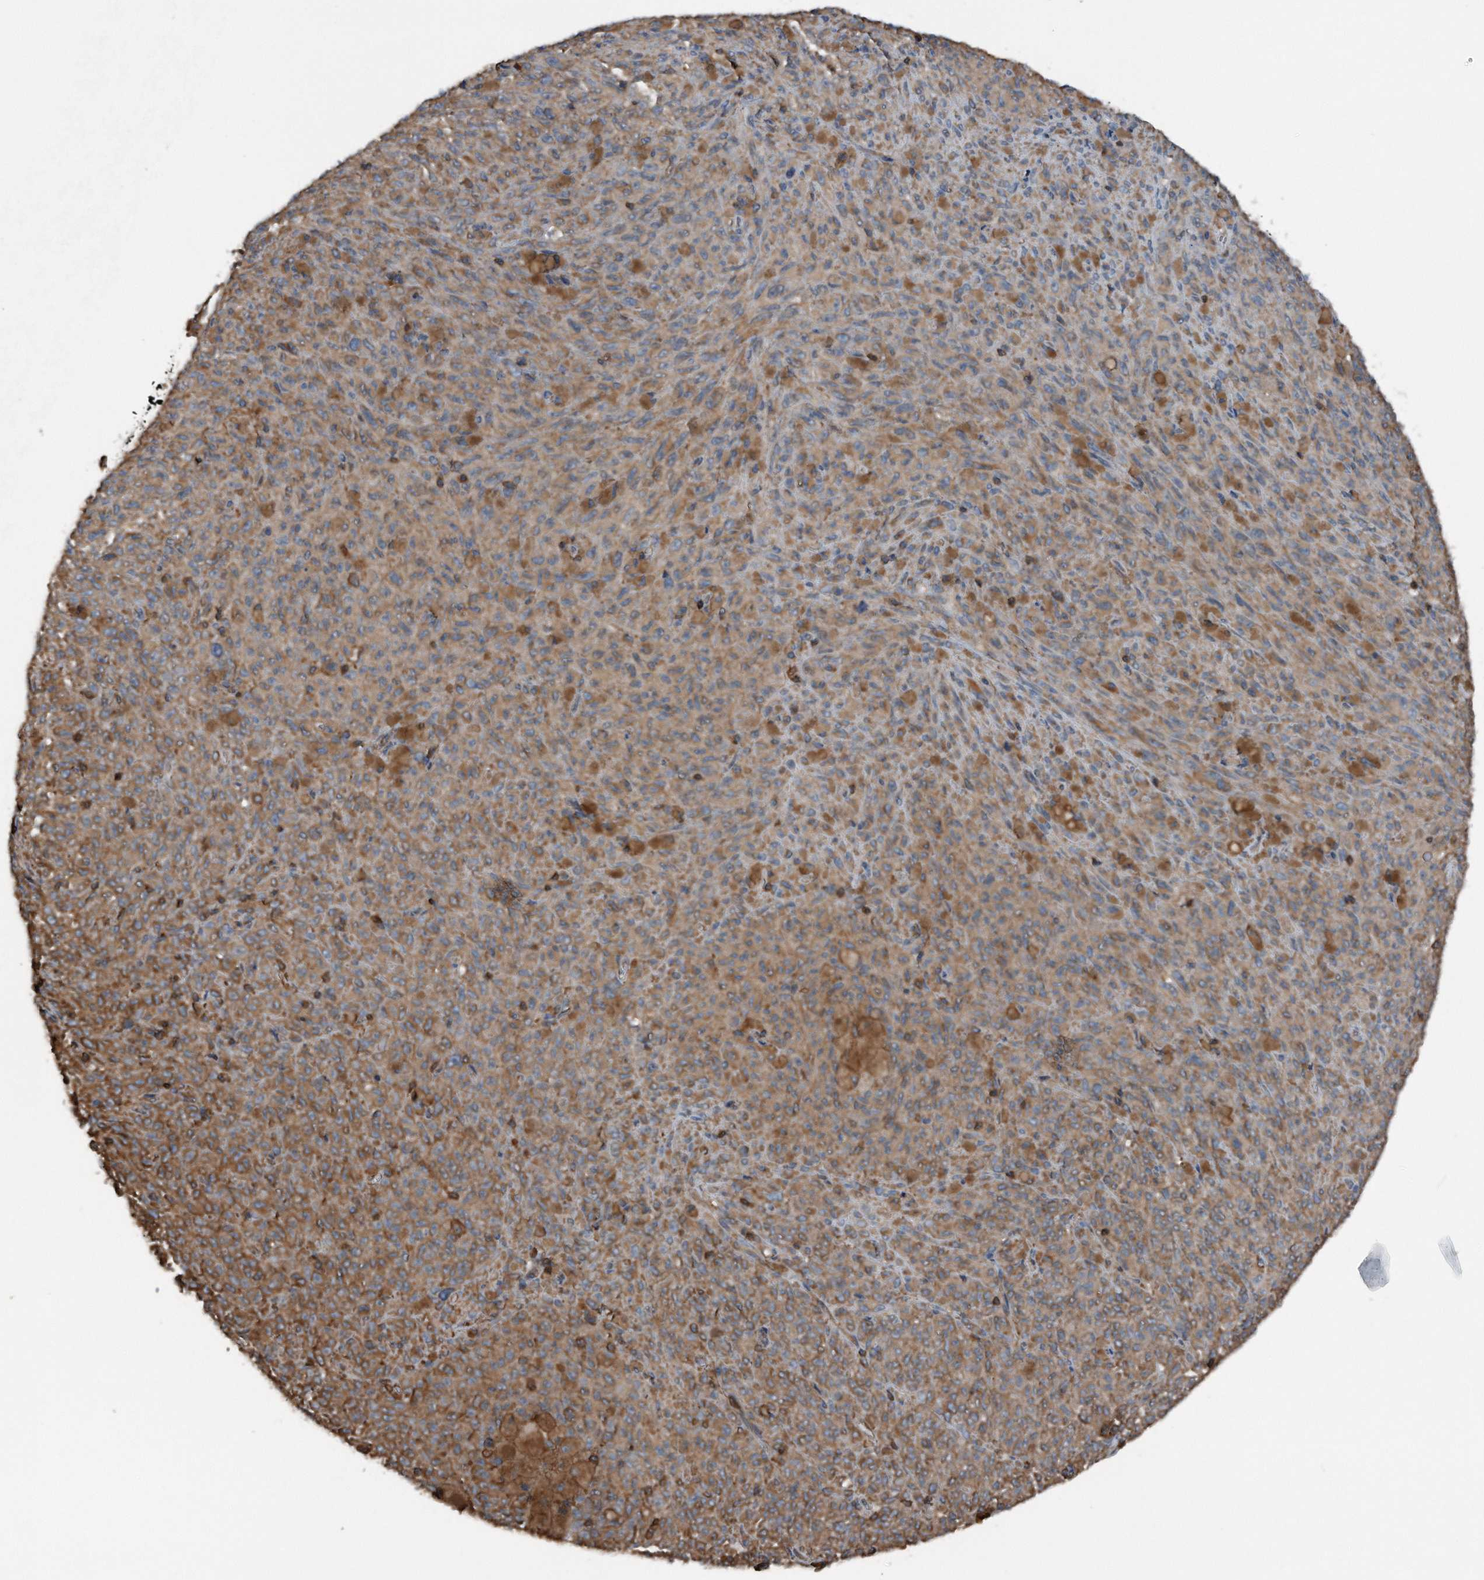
{"staining": {"intensity": "moderate", "quantity": ">75%", "location": "cytoplasmic/membranous"}, "tissue": "melanoma", "cell_type": "Tumor cells", "image_type": "cancer", "snomed": [{"axis": "morphology", "description": "Malignant melanoma, NOS"}, {"axis": "topography", "description": "Skin"}], "caption": "This histopathology image exhibits immunohistochemistry (IHC) staining of human malignant melanoma, with medium moderate cytoplasmic/membranous positivity in approximately >75% of tumor cells.", "gene": "RSPO3", "patient": {"sex": "female", "age": 82}}